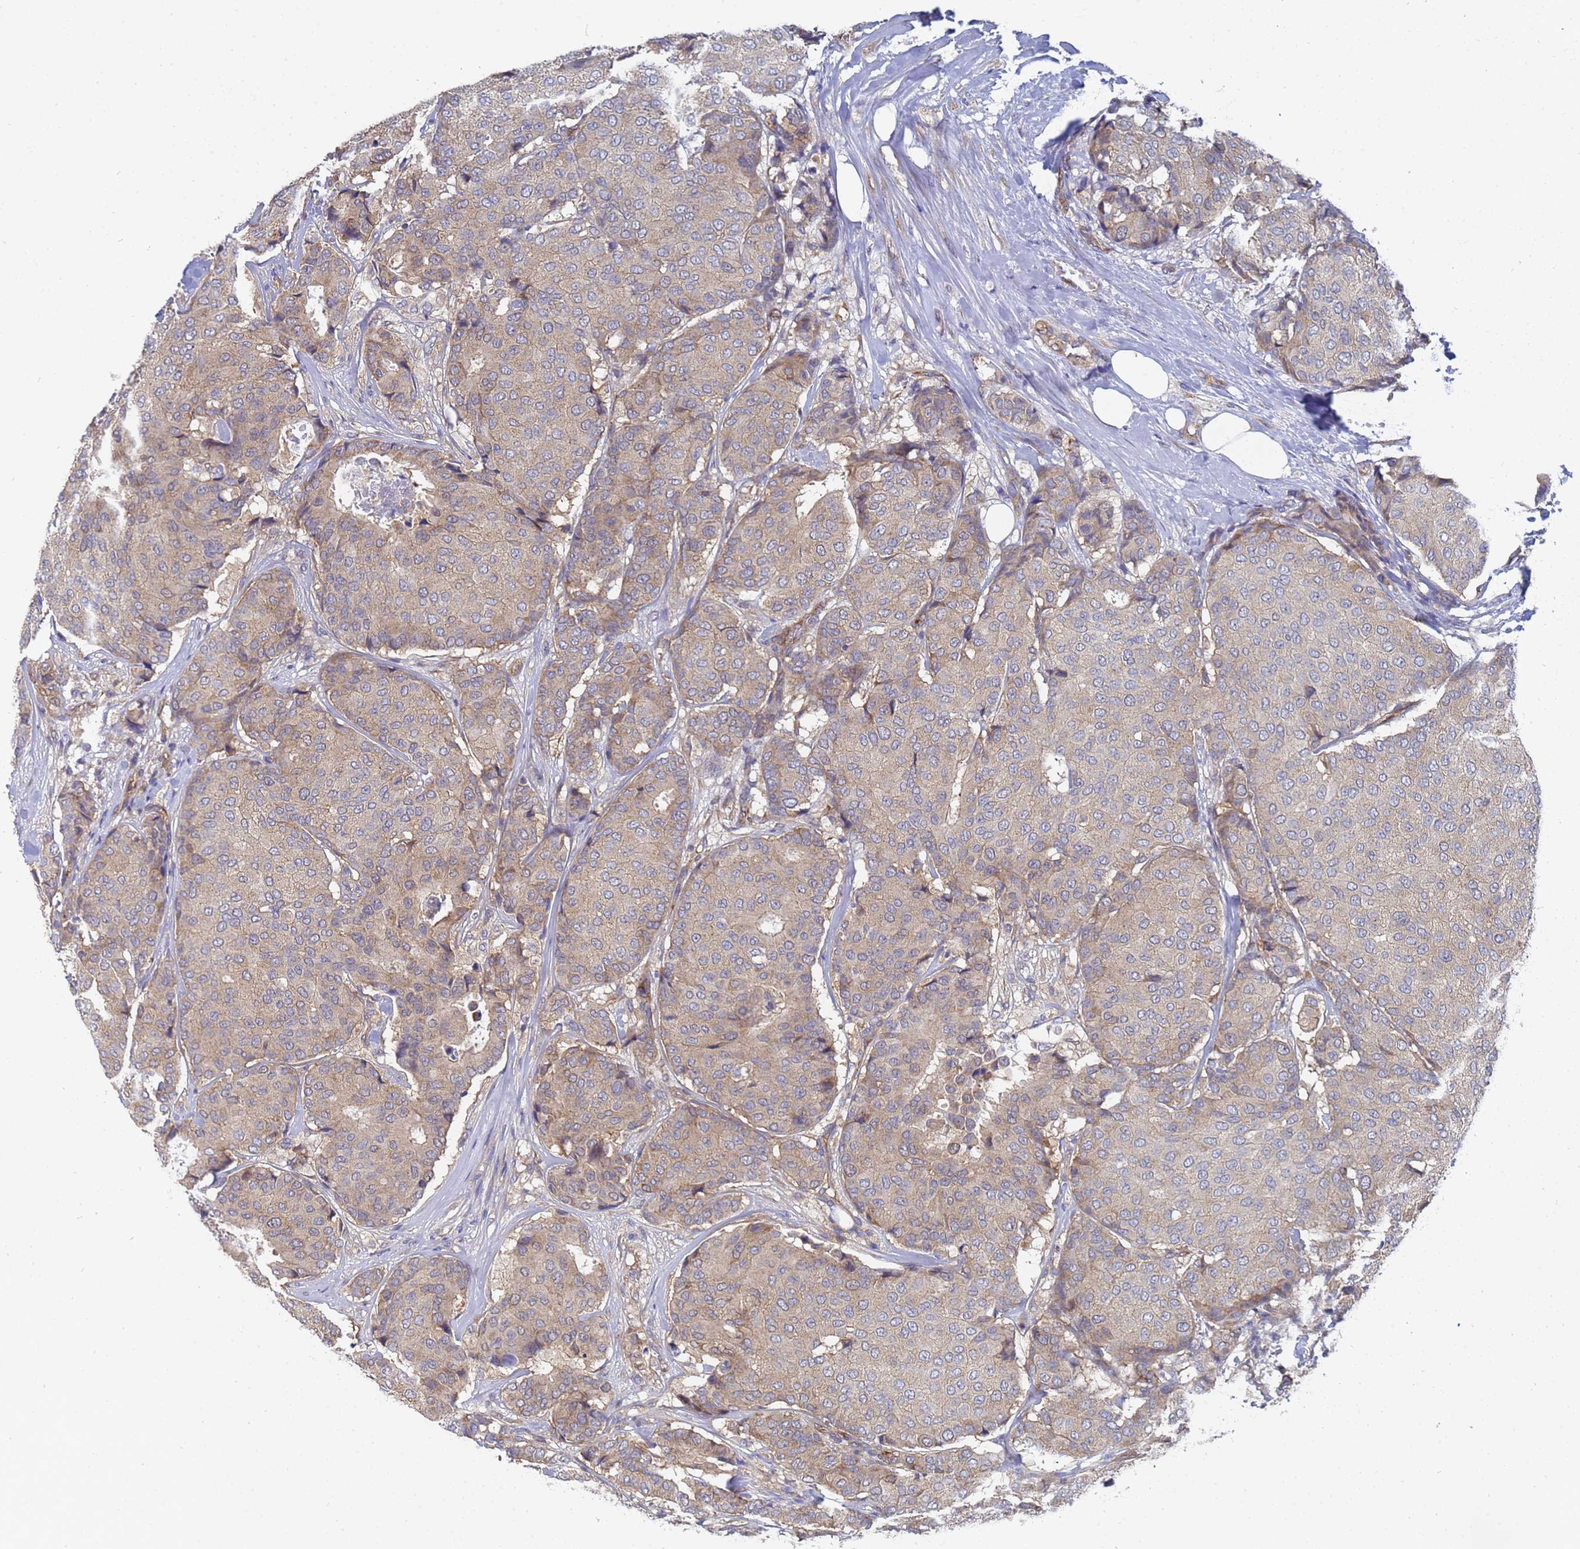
{"staining": {"intensity": "weak", "quantity": "25%-75%", "location": "cytoplasmic/membranous"}, "tissue": "breast cancer", "cell_type": "Tumor cells", "image_type": "cancer", "snomed": [{"axis": "morphology", "description": "Duct carcinoma"}, {"axis": "topography", "description": "Breast"}], "caption": "A micrograph of human breast cancer (intraductal carcinoma) stained for a protein displays weak cytoplasmic/membranous brown staining in tumor cells.", "gene": "ALS2CL", "patient": {"sex": "female", "age": 75}}